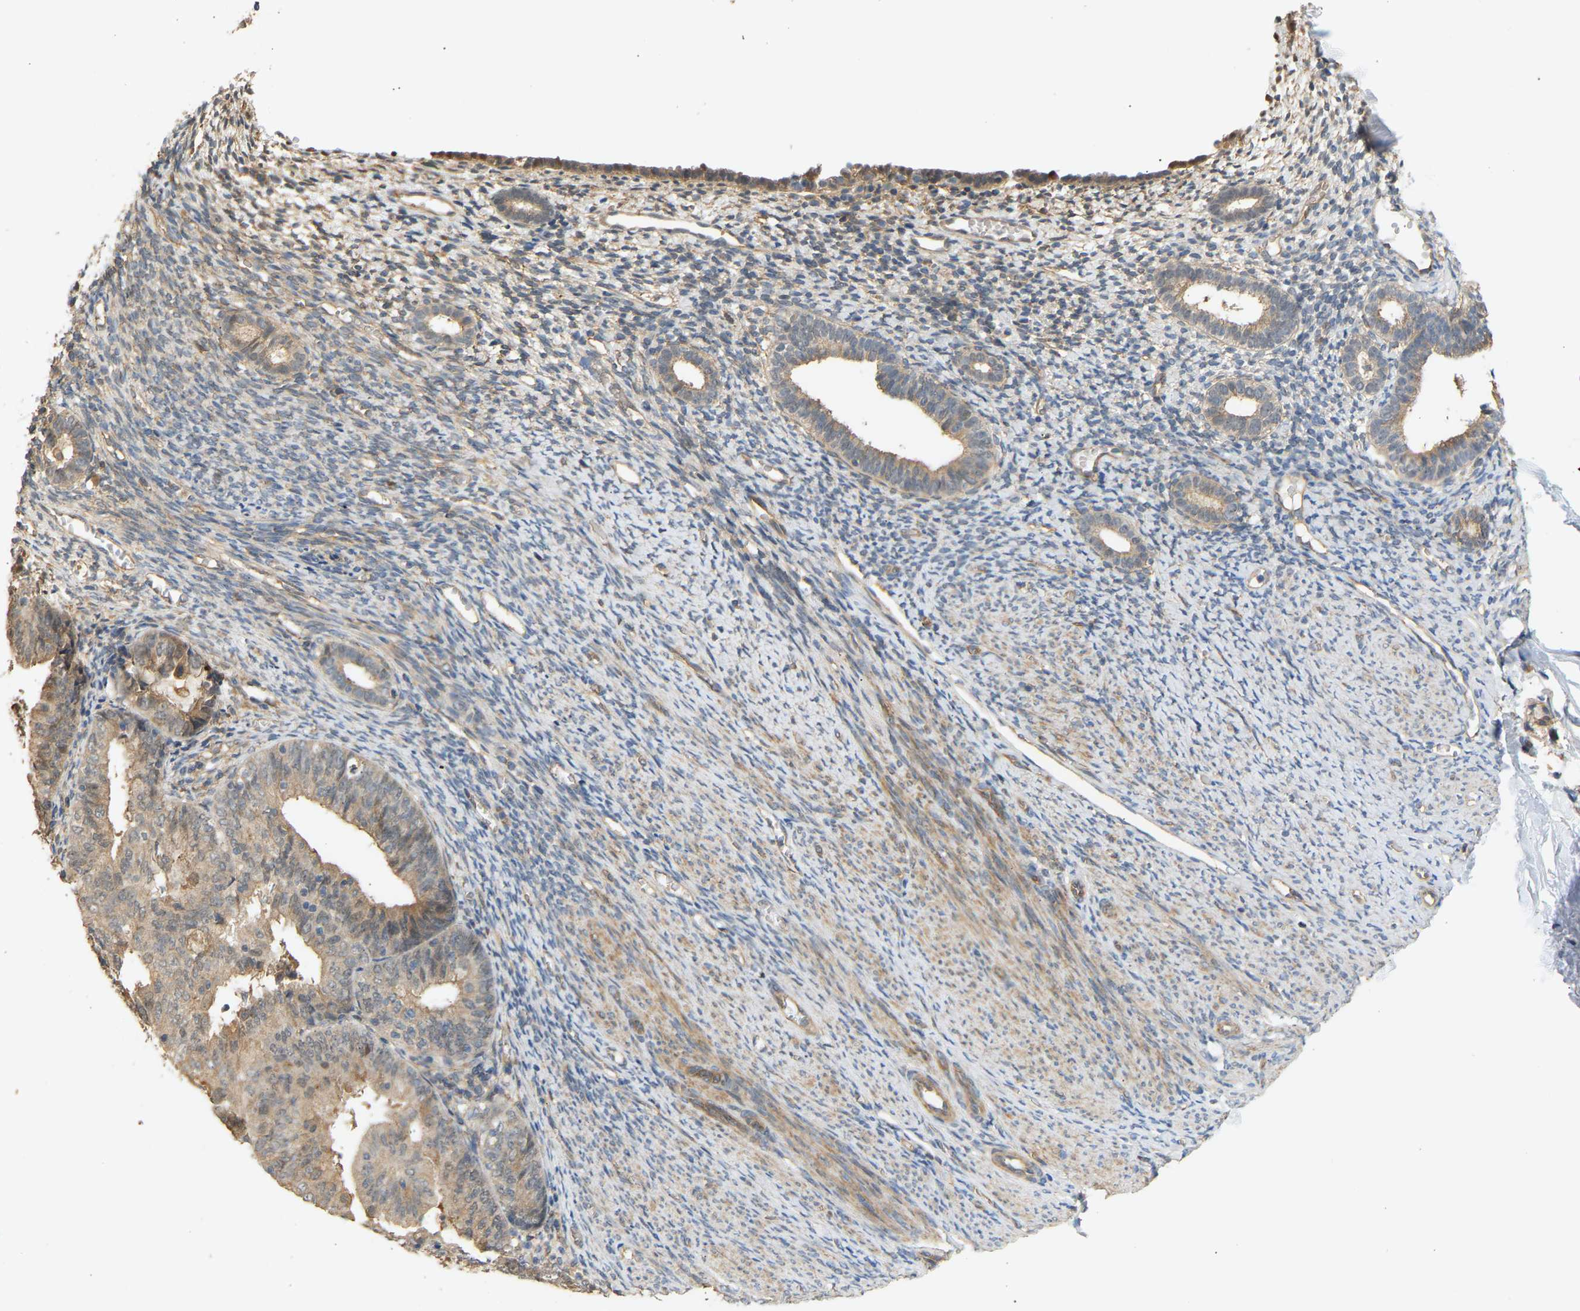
{"staining": {"intensity": "moderate", "quantity": ">75%", "location": "cytoplasmic/membranous"}, "tissue": "endometrium", "cell_type": "Cells in endometrial stroma", "image_type": "normal", "snomed": [{"axis": "morphology", "description": "Normal tissue, NOS"}, {"axis": "morphology", "description": "Adenocarcinoma, NOS"}, {"axis": "topography", "description": "Endometrium"}], "caption": "This photomicrograph displays IHC staining of unremarkable human endometrium, with medium moderate cytoplasmic/membranous expression in about >75% of cells in endometrial stroma.", "gene": "RGL1", "patient": {"sex": "female", "age": 57}}